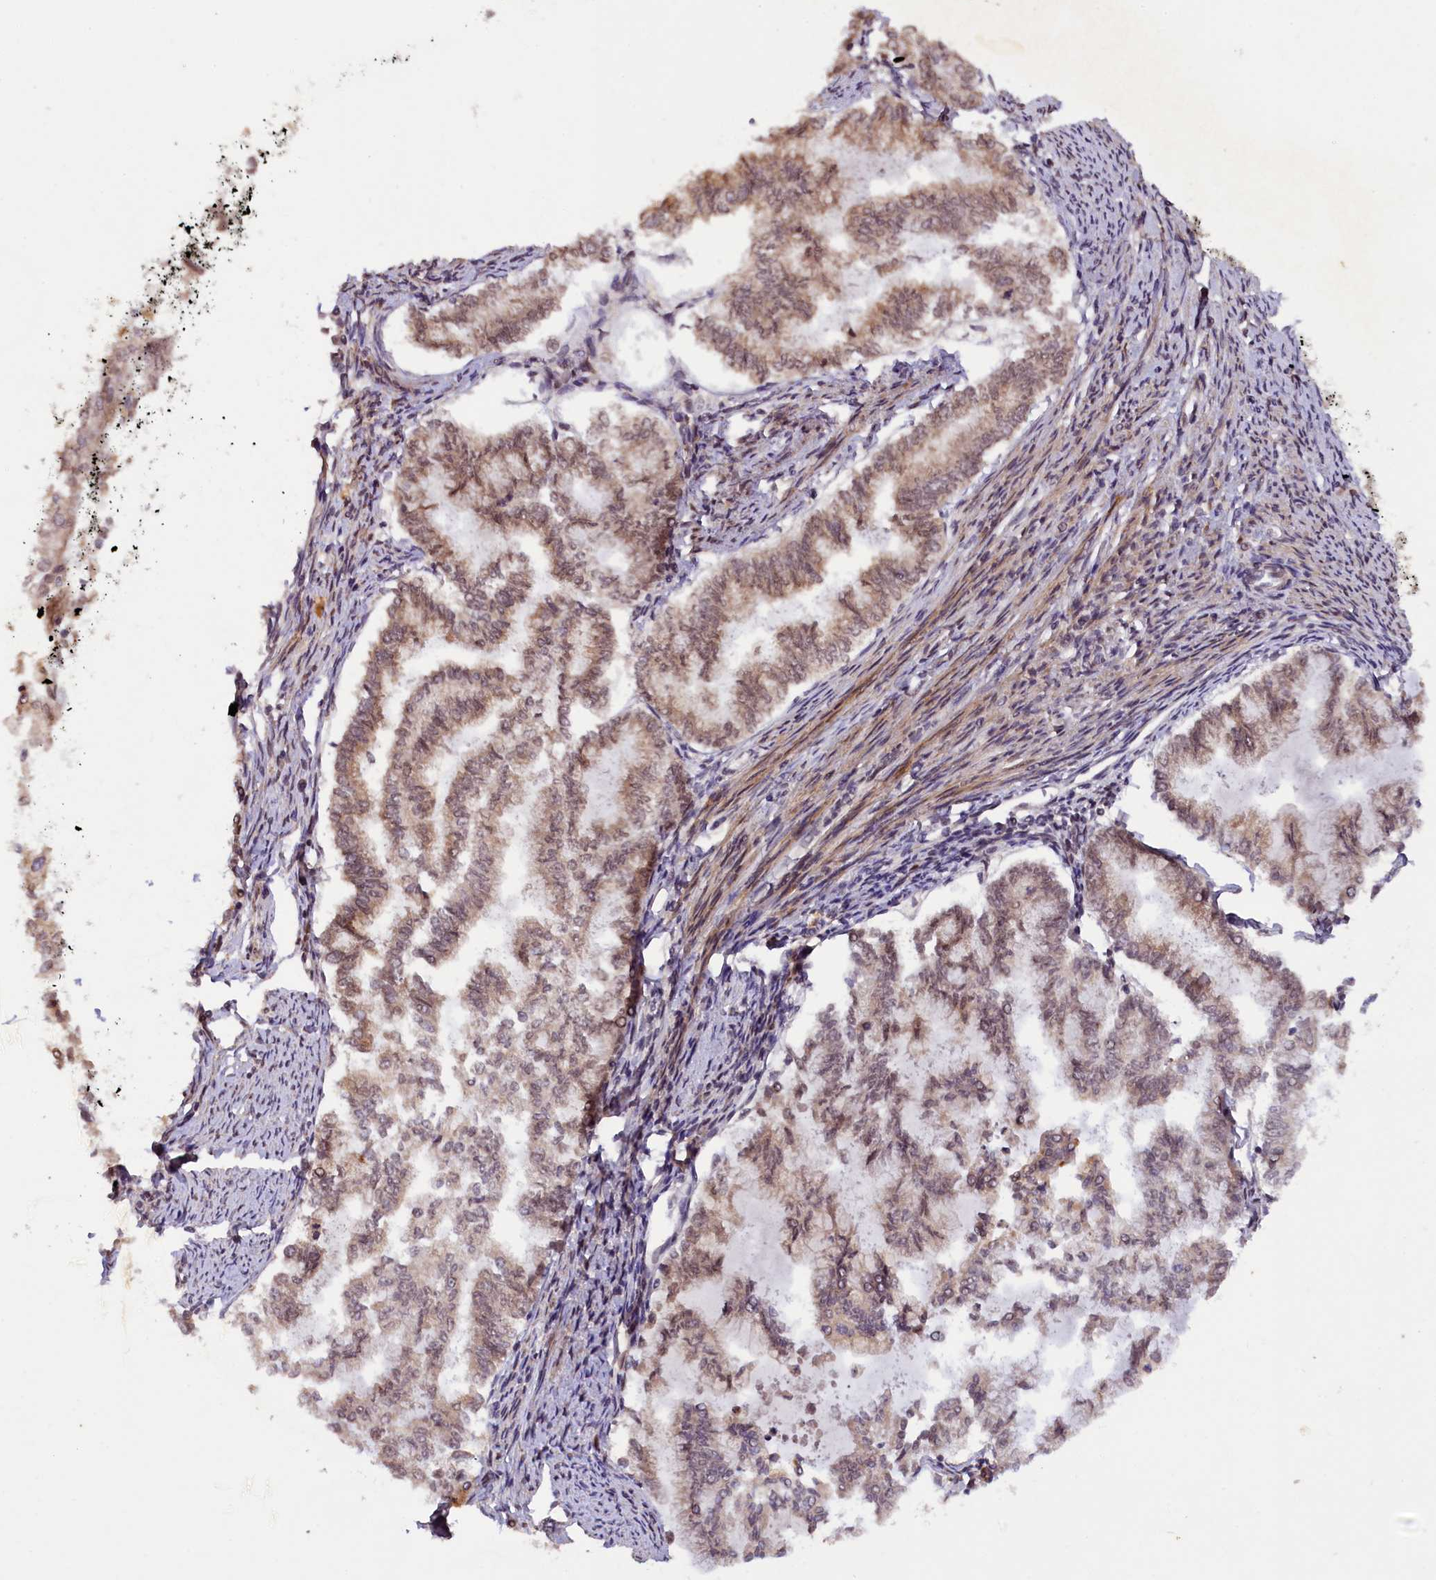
{"staining": {"intensity": "weak", "quantity": ">75%", "location": "cytoplasmic/membranous,nuclear"}, "tissue": "endometrial cancer", "cell_type": "Tumor cells", "image_type": "cancer", "snomed": [{"axis": "morphology", "description": "Adenocarcinoma, NOS"}, {"axis": "topography", "description": "Endometrium"}], "caption": "Weak cytoplasmic/membranous and nuclear expression is present in approximately >75% of tumor cells in endometrial cancer.", "gene": "ZNF480", "patient": {"sex": "female", "age": 79}}